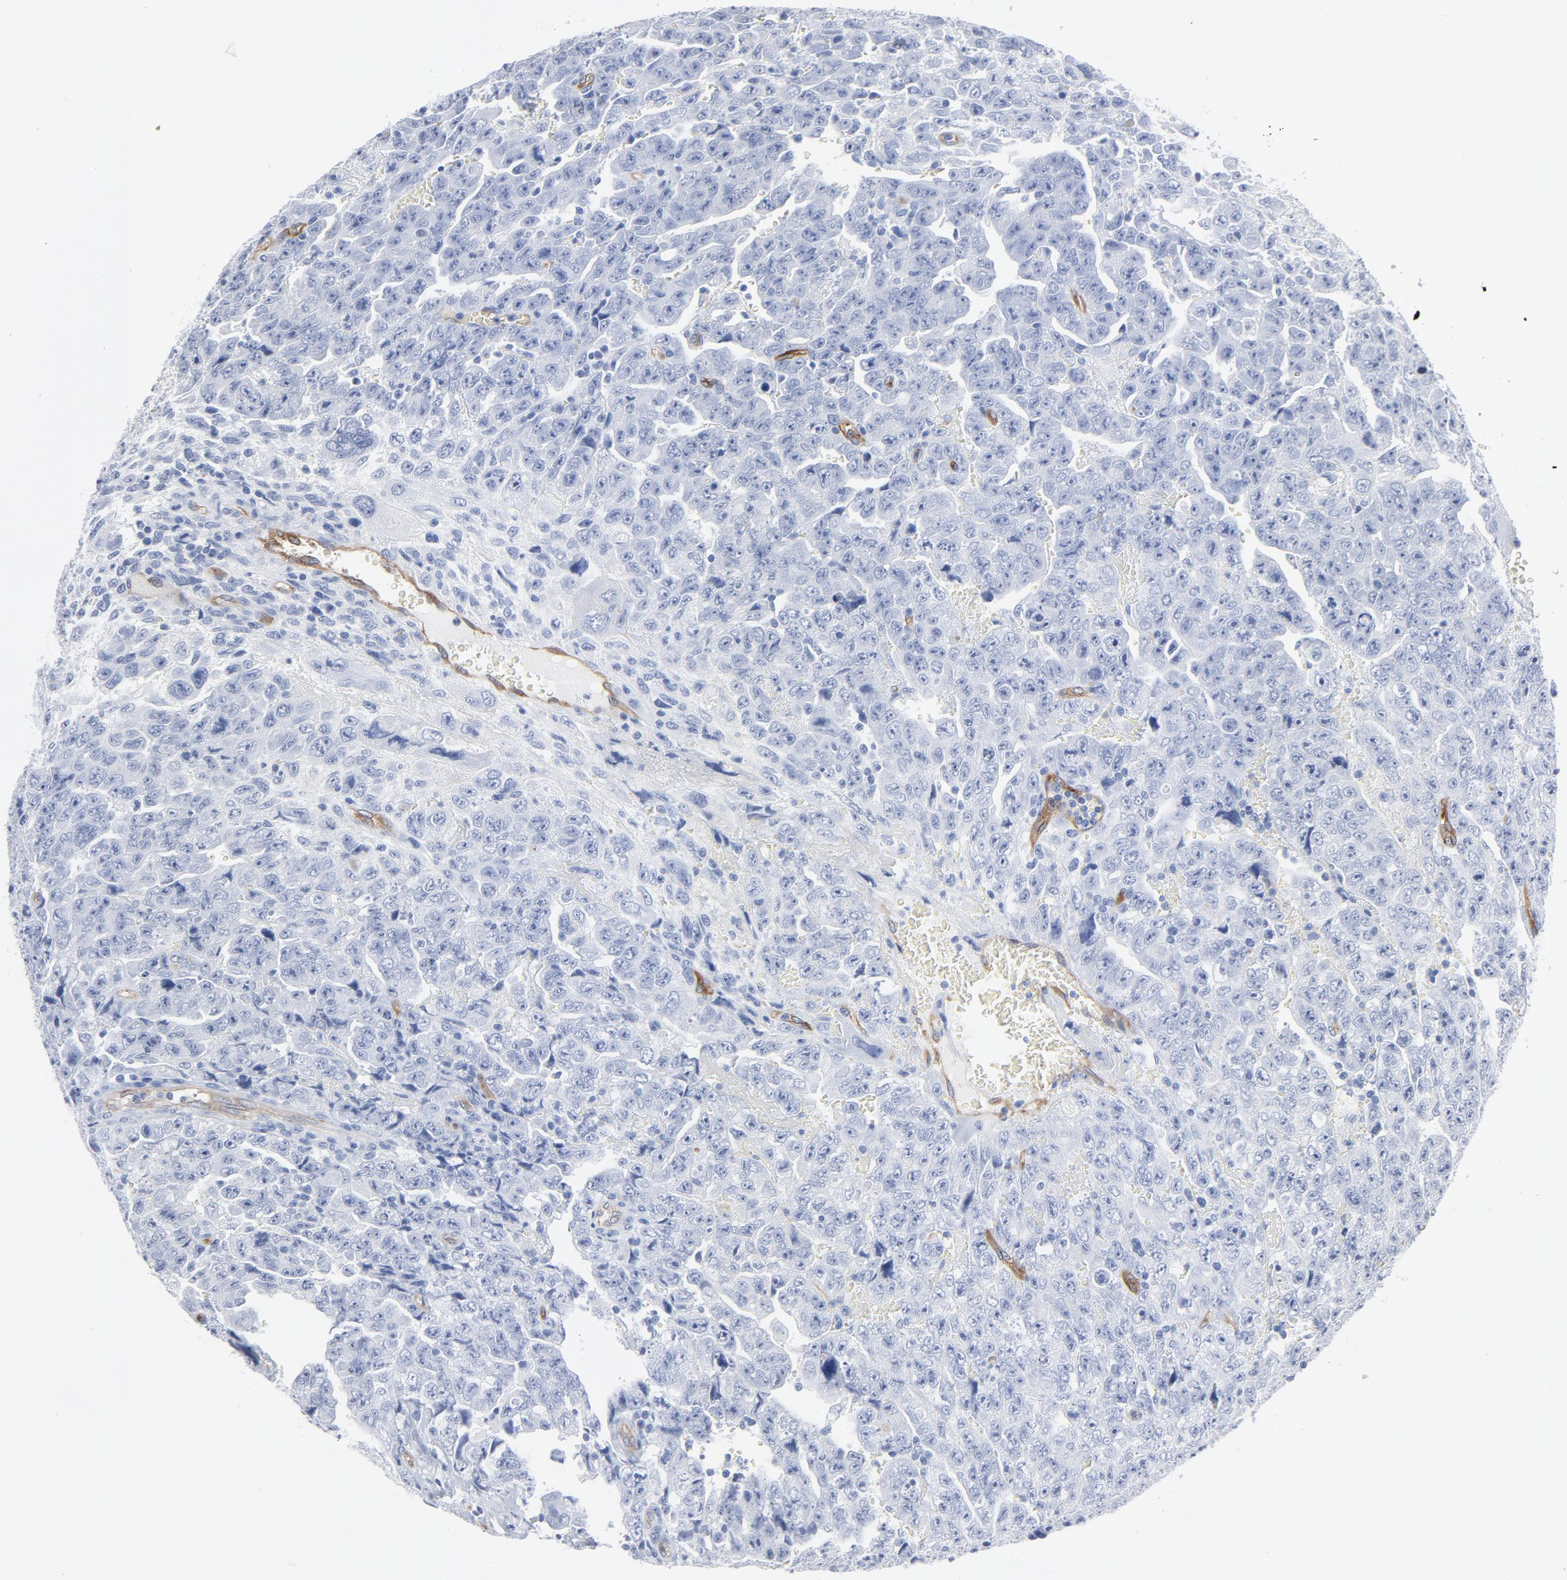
{"staining": {"intensity": "negative", "quantity": "none", "location": "none"}, "tissue": "testis cancer", "cell_type": "Tumor cells", "image_type": "cancer", "snomed": [{"axis": "morphology", "description": "Carcinoma, Embryonal, NOS"}, {"axis": "topography", "description": "Testis"}], "caption": "This is an immunohistochemistry micrograph of human testis cancer. There is no staining in tumor cells.", "gene": "SHANK3", "patient": {"sex": "male", "age": 28}}